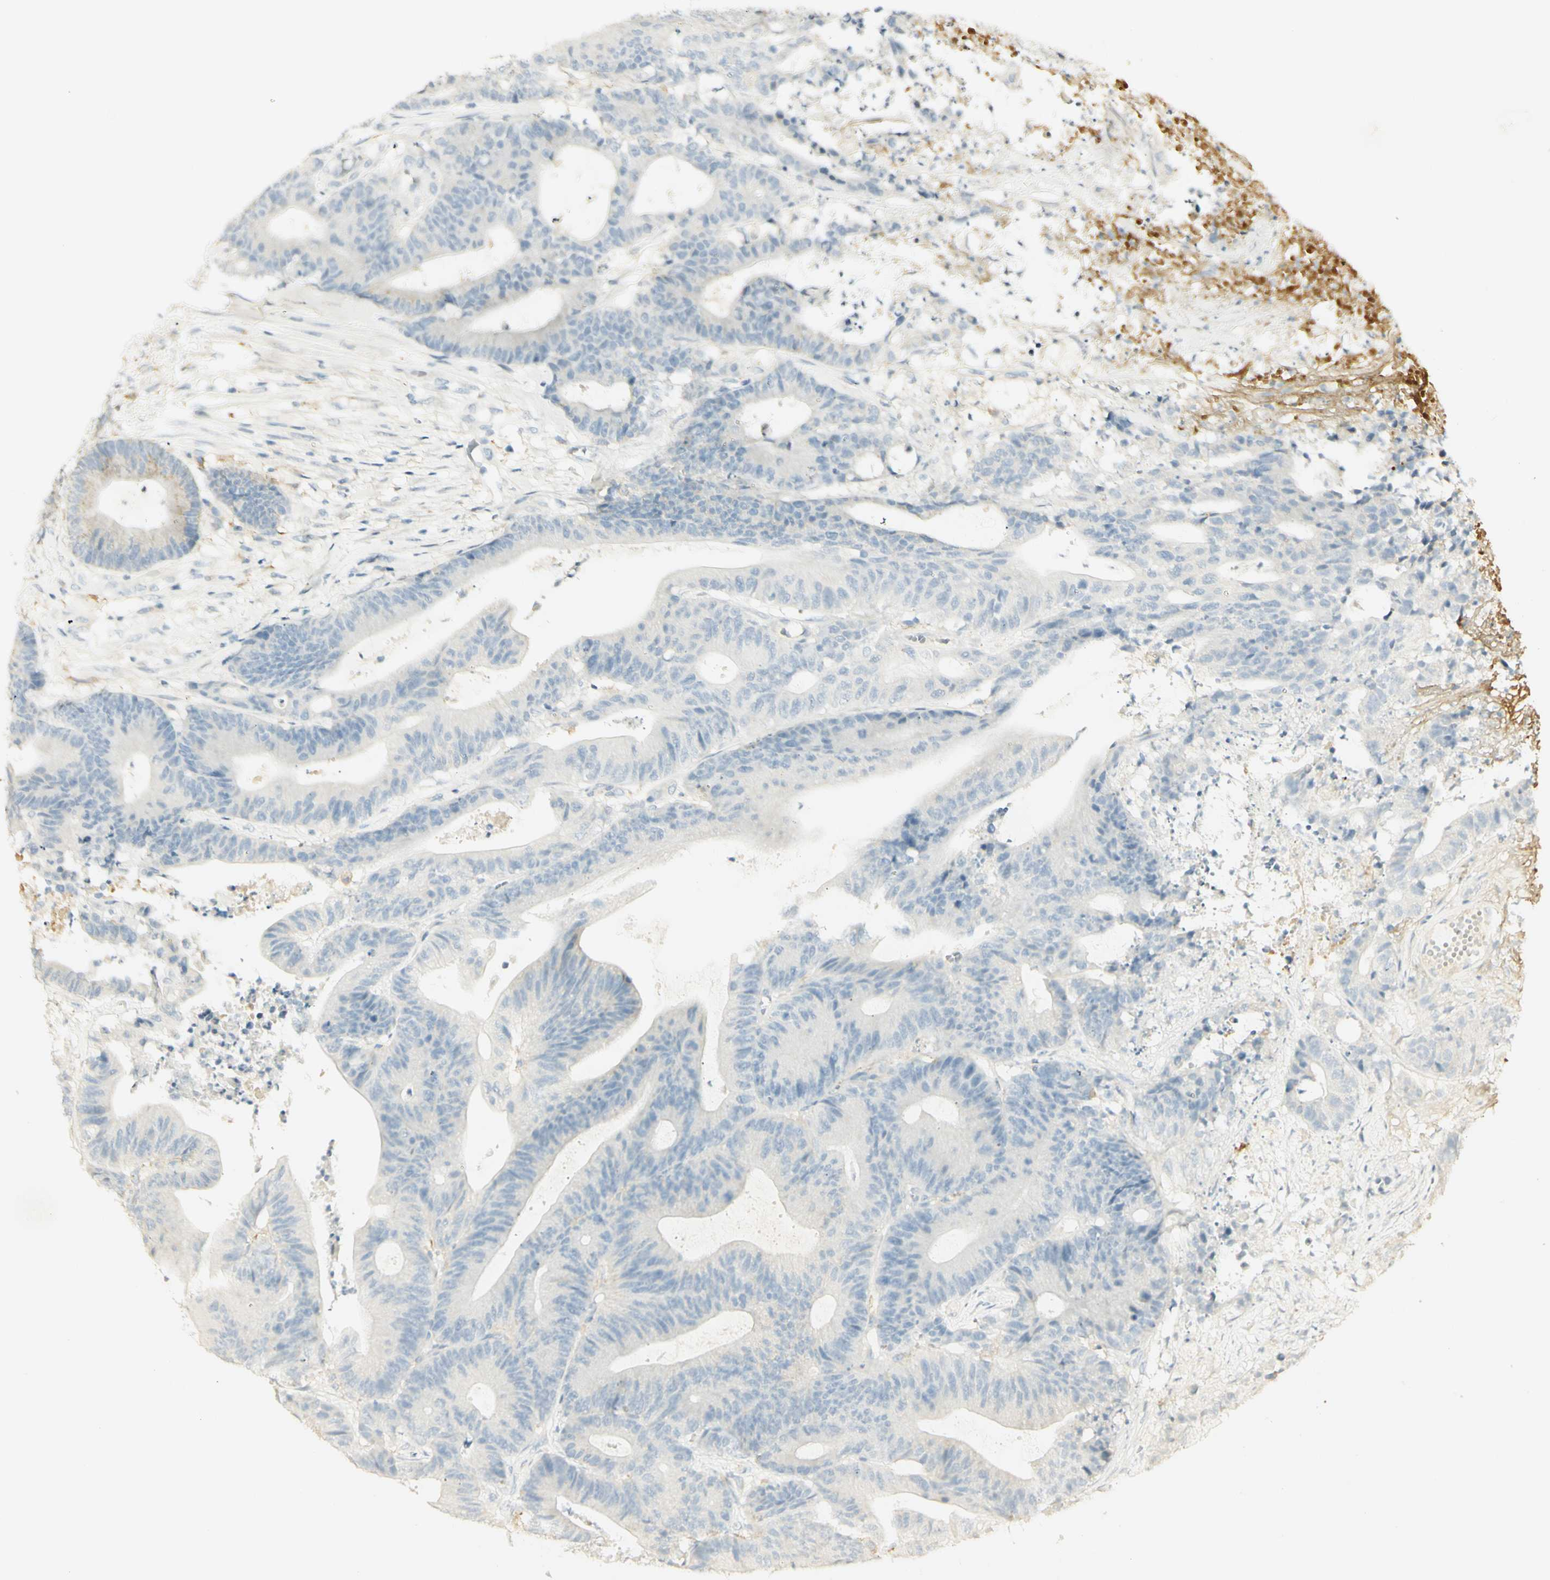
{"staining": {"intensity": "weak", "quantity": "<25%", "location": "cytoplasmic/membranous"}, "tissue": "colorectal cancer", "cell_type": "Tumor cells", "image_type": "cancer", "snomed": [{"axis": "morphology", "description": "Adenocarcinoma, NOS"}, {"axis": "topography", "description": "Colon"}], "caption": "Immunohistochemistry (IHC) micrograph of human adenocarcinoma (colorectal) stained for a protein (brown), which reveals no positivity in tumor cells.", "gene": "FCGRT", "patient": {"sex": "female", "age": 84}}